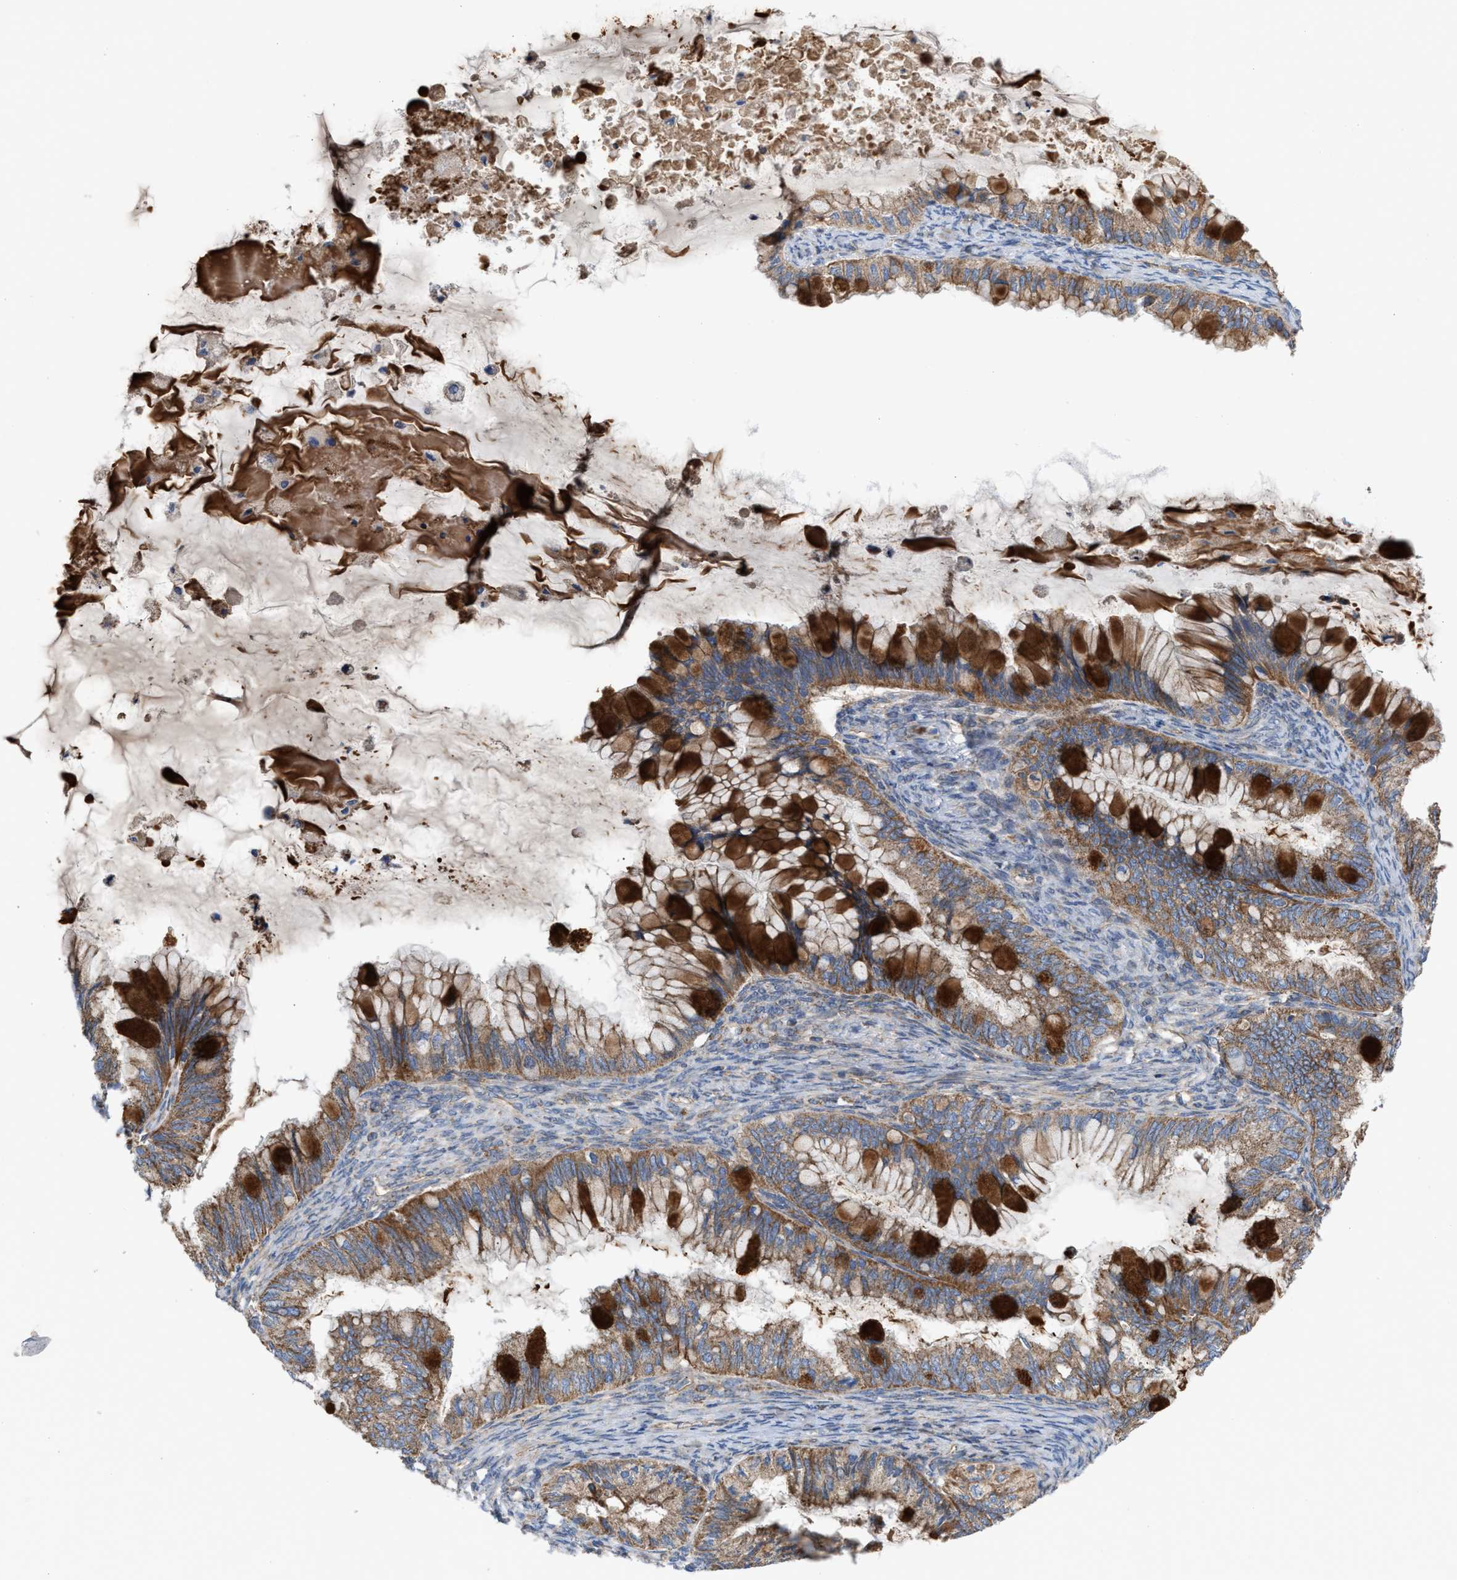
{"staining": {"intensity": "strong", "quantity": ">75%", "location": "cytoplasmic/membranous"}, "tissue": "ovarian cancer", "cell_type": "Tumor cells", "image_type": "cancer", "snomed": [{"axis": "morphology", "description": "Cystadenocarcinoma, mucinous, NOS"}, {"axis": "topography", "description": "Ovary"}], "caption": "Immunohistochemistry (DAB) staining of ovarian cancer (mucinous cystadenocarcinoma) exhibits strong cytoplasmic/membranous protein expression in about >75% of tumor cells. The staining was performed using DAB (3,3'-diaminobenzidine) to visualize the protein expression in brown, while the nuclei were stained in blue with hematoxylin (Magnification: 20x).", "gene": "OXSM", "patient": {"sex": "female", "age": 80}}